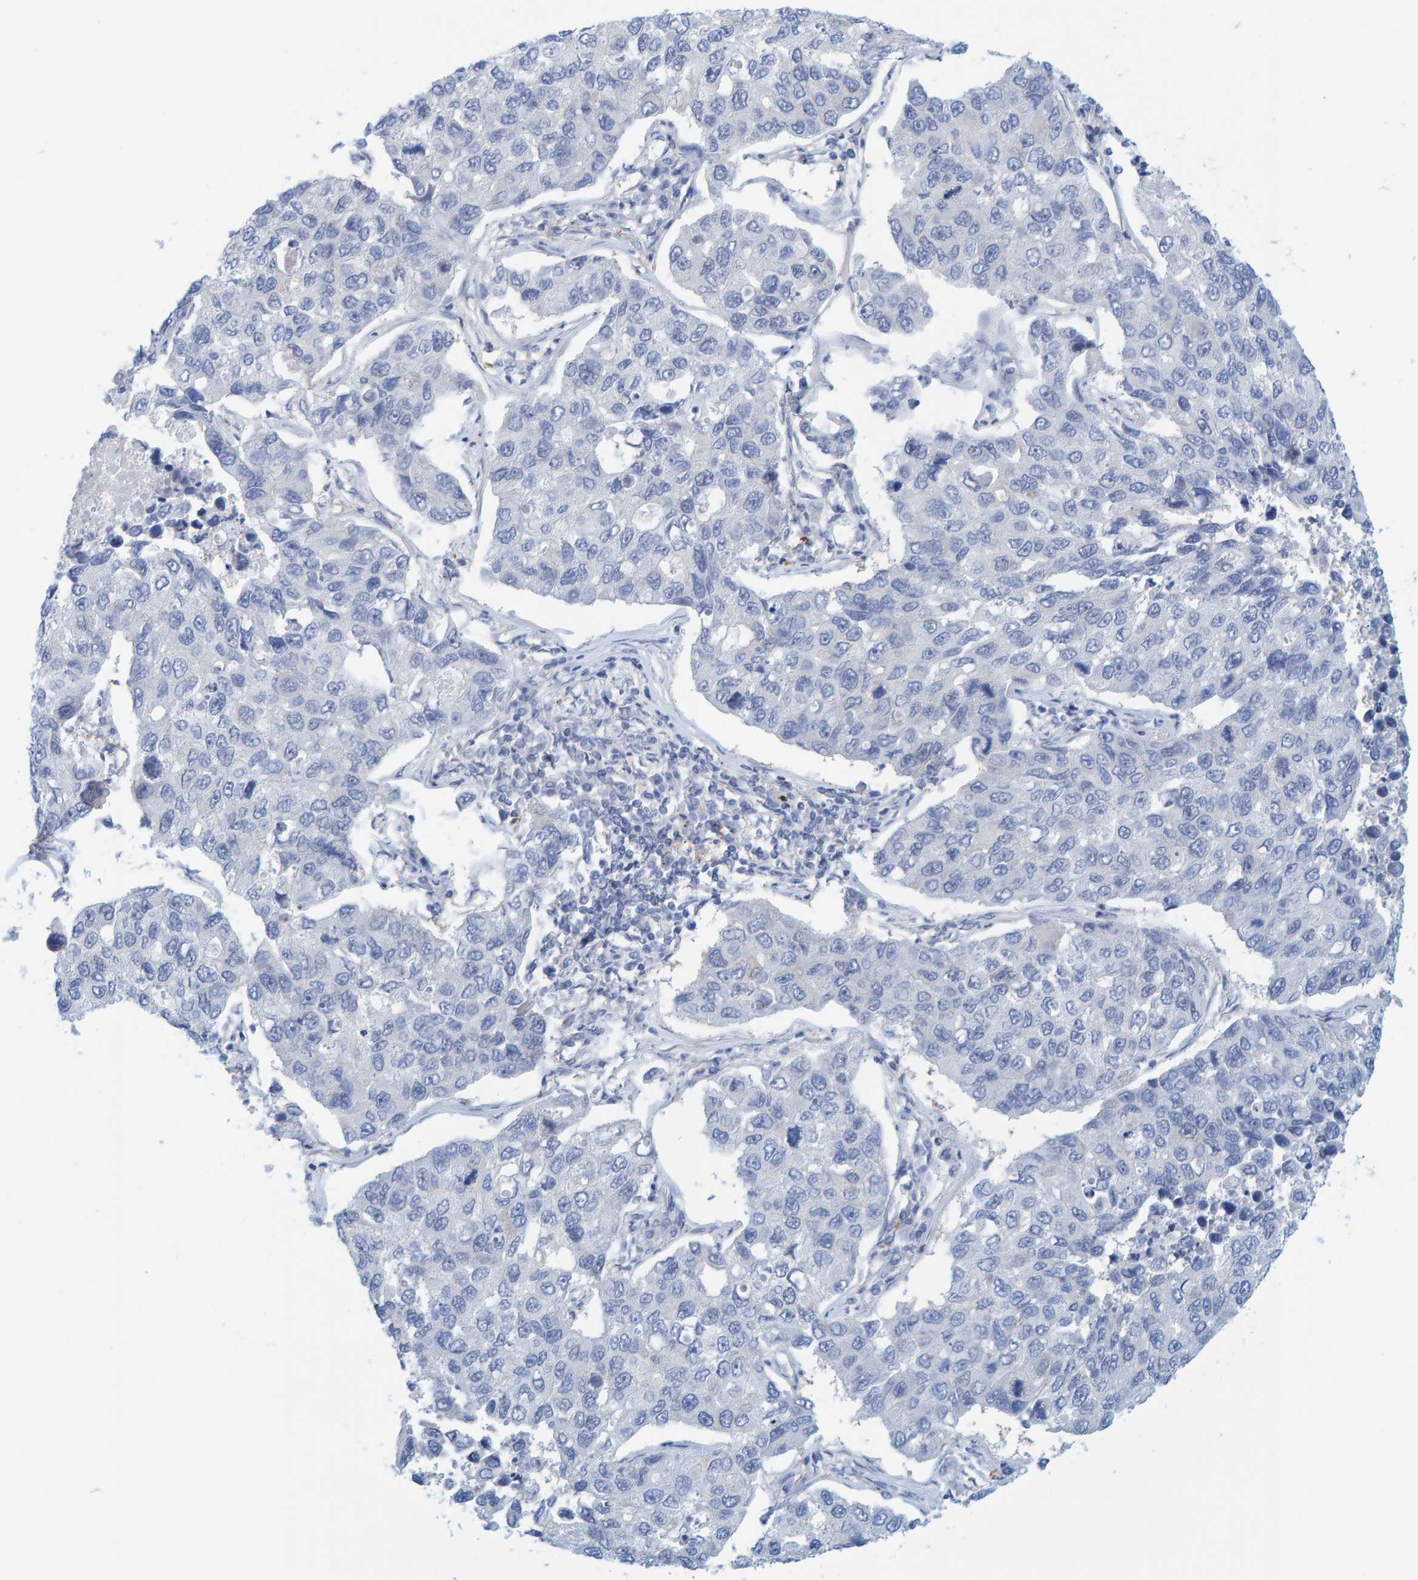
{"staining": {"intensity": "negative", "quantity": "none", "location": "none"}, "tissue": "lung cancer", "cell_type": "Tumor cells", "image_type": "cancer", "snomed": [{"axis": "morphology", "description": "Adenocarcinoma, NOS"}, {"axis": "topography", "description": "Lung"}], "caption": "An image of adenocarcinoma (lung) stained for a protein demonstrates no brown staining in tumor cells. Nuclei are stained in blue.", "gene": "KLHL11", "patient": {"sex": "male", "age": 64}}